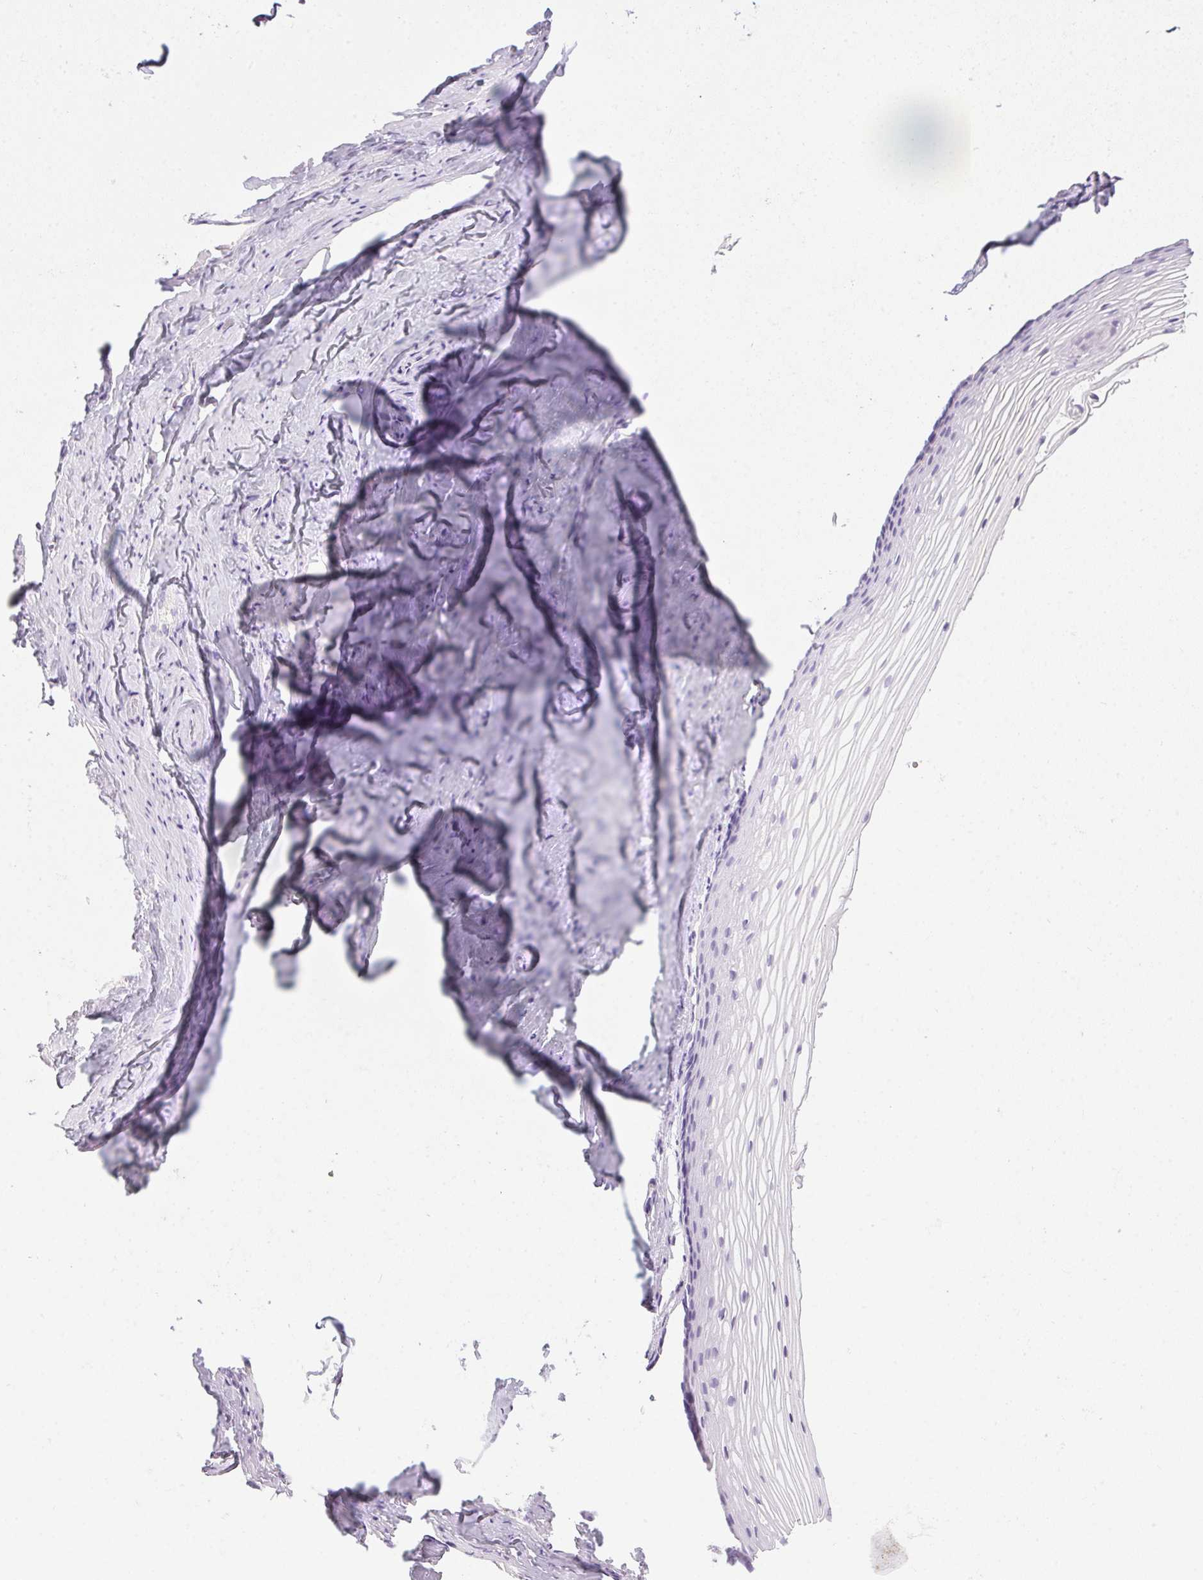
{"staining": {"intensity": "negative", "quantity": "none", "location": "none"}, "tissue": "vagina", "cell_type": "Squamous epithelial cells", "image_type": "normal", "snomed": [{"axis": "morphology", "description": "Normal tissue, NOS"}, {"axis": "topography", "description": "Vagina"}], "caption": "A high-resolution histopathology image shows IHC staining of benign vagina, which reveals no significant expression in squamous epithelial cells. (DAB (3,3'-diaminobenzidine) IHC, high magnification).", "gene": "POPDC2", "patient": {"sex": "female", "age": 52}}